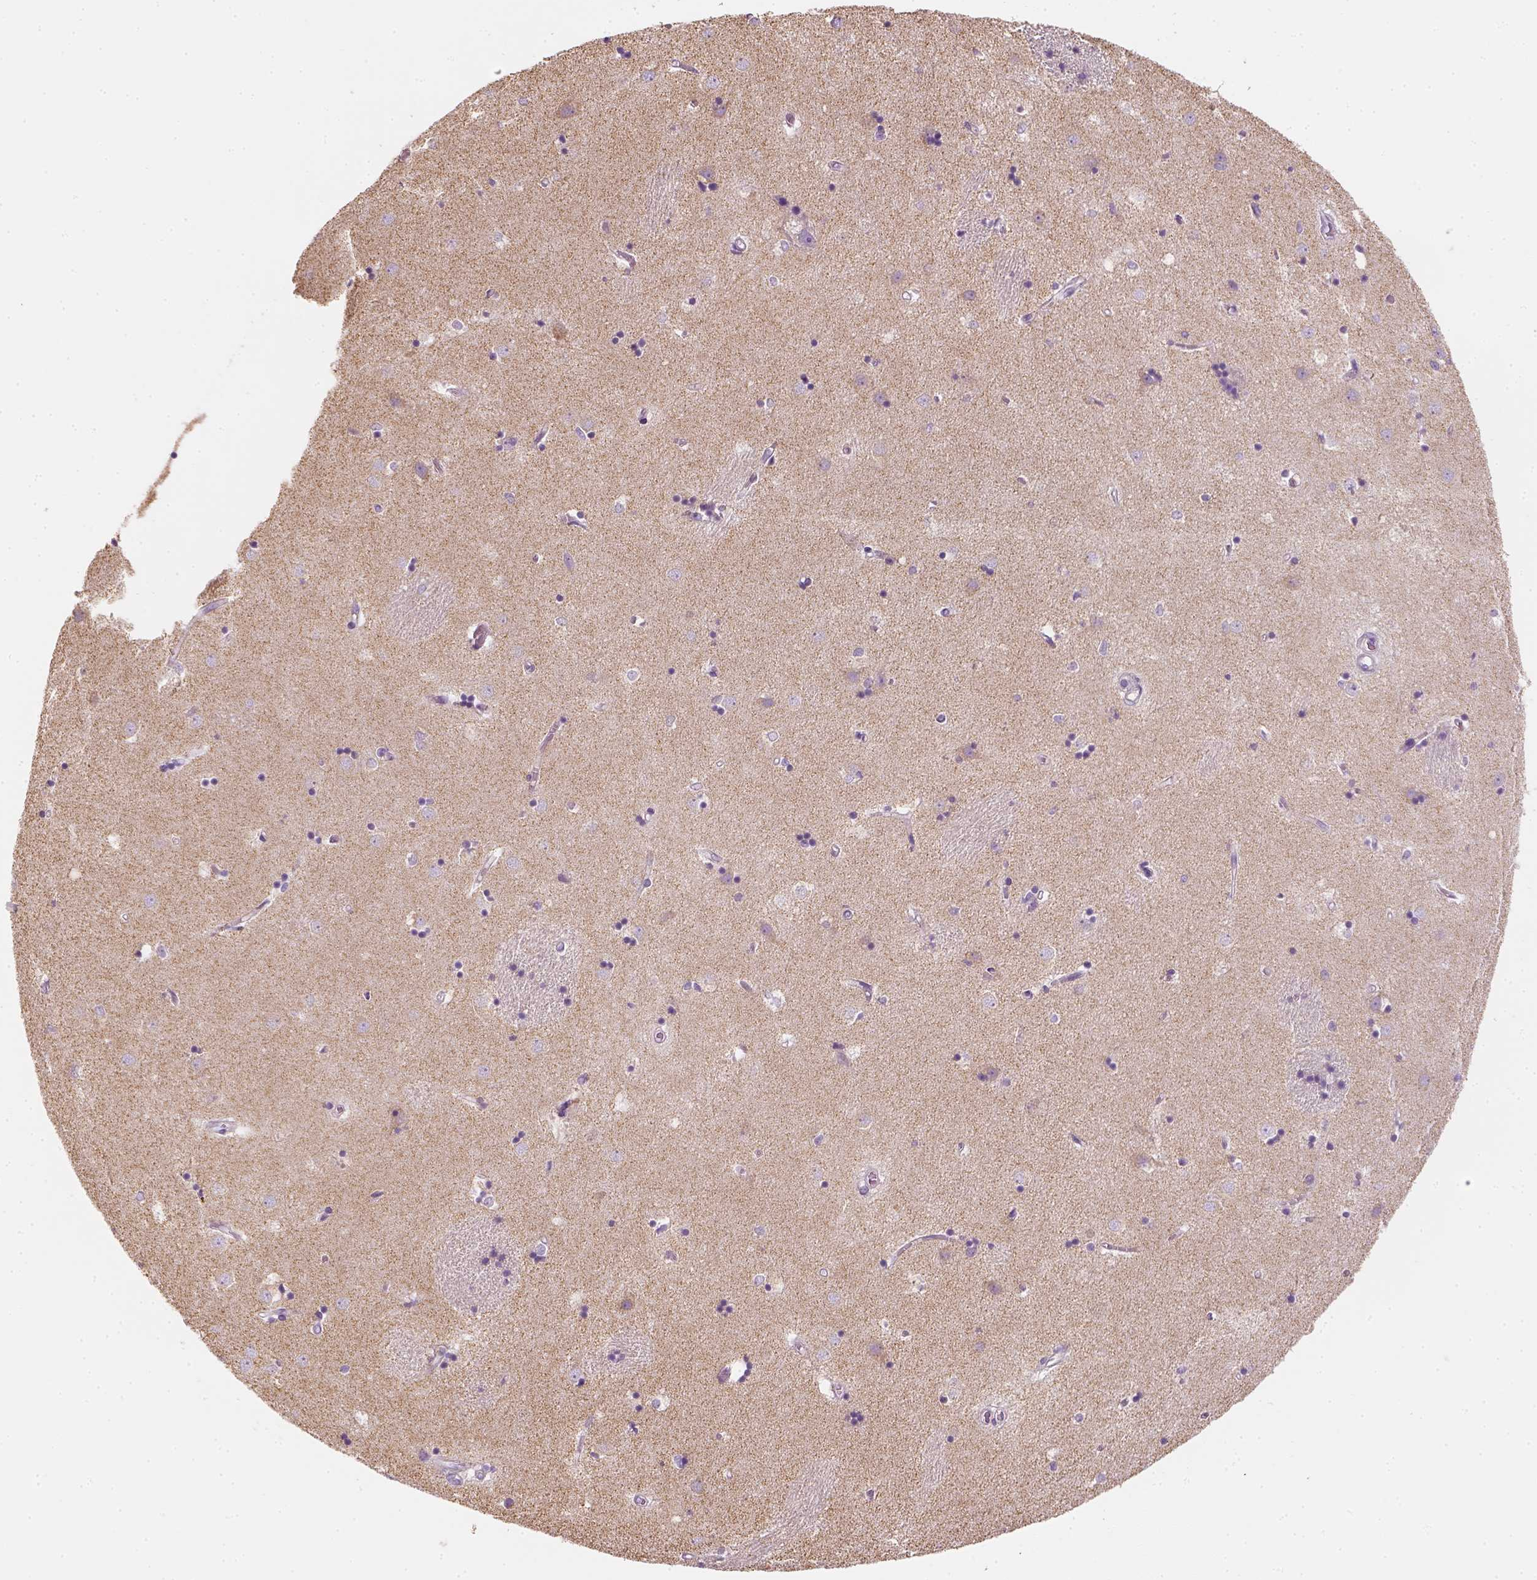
{"staining": {"intensity": "negative", "quantity": "none", "location": "none"}, "tissue": "caudate", "cell_type": "Glial cells", "image_type": "normal", "snomed": [{"axis": "morphology", "description": "Normal tissue, NOS"}, {"axis": "topography", "description": "Lateral ventricle wall"}], "caption": "This is an immunohistochemistry (IHC) photomicrograph of benign human caudate. There is no expression in glial cells.", "gene": "AWAT2", "patient": {"sex": "male", "age": 54}}